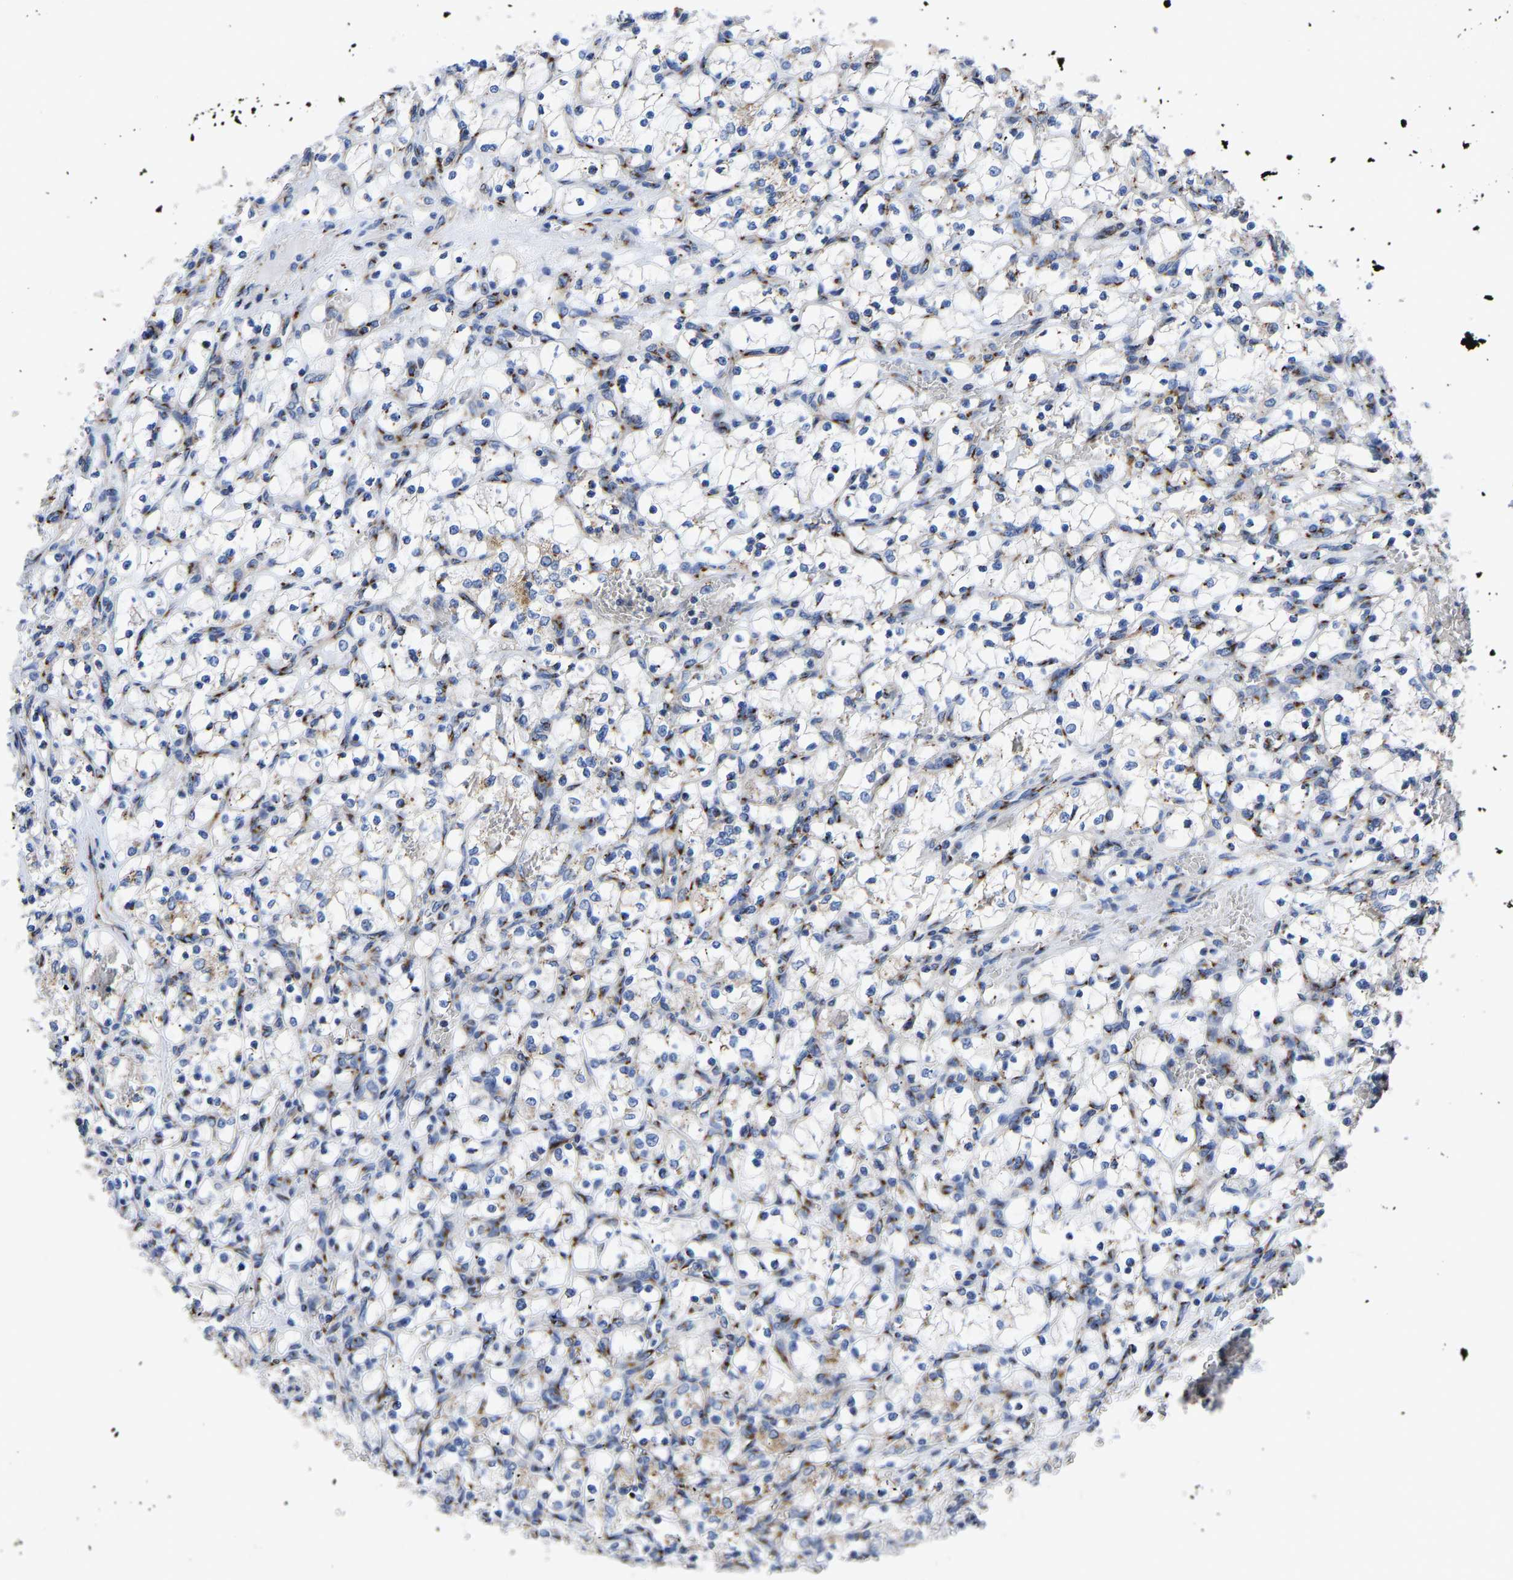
{"staining": {"intensity": "moderate", "quantity": "25%-75%", "location": "cytoplasmic/membranous"}, "tissue": "renal cancer", "cell_type": "Tumor cells", "image_type": "cancer", "snomed": [{"axis": "morphology", "description": "Adenocarcinoma, NOS"}, {"axis": "topography", "description": "Kidney"}], "caption": "The histopathology image shows staining of adenocarcinoma (renal), revealing moderate cytoplasmic/membranous protein staining (brown color) within tumor cells.", "gene": "TMEM87A", "patient": {"sex": "female", "age": 69}}